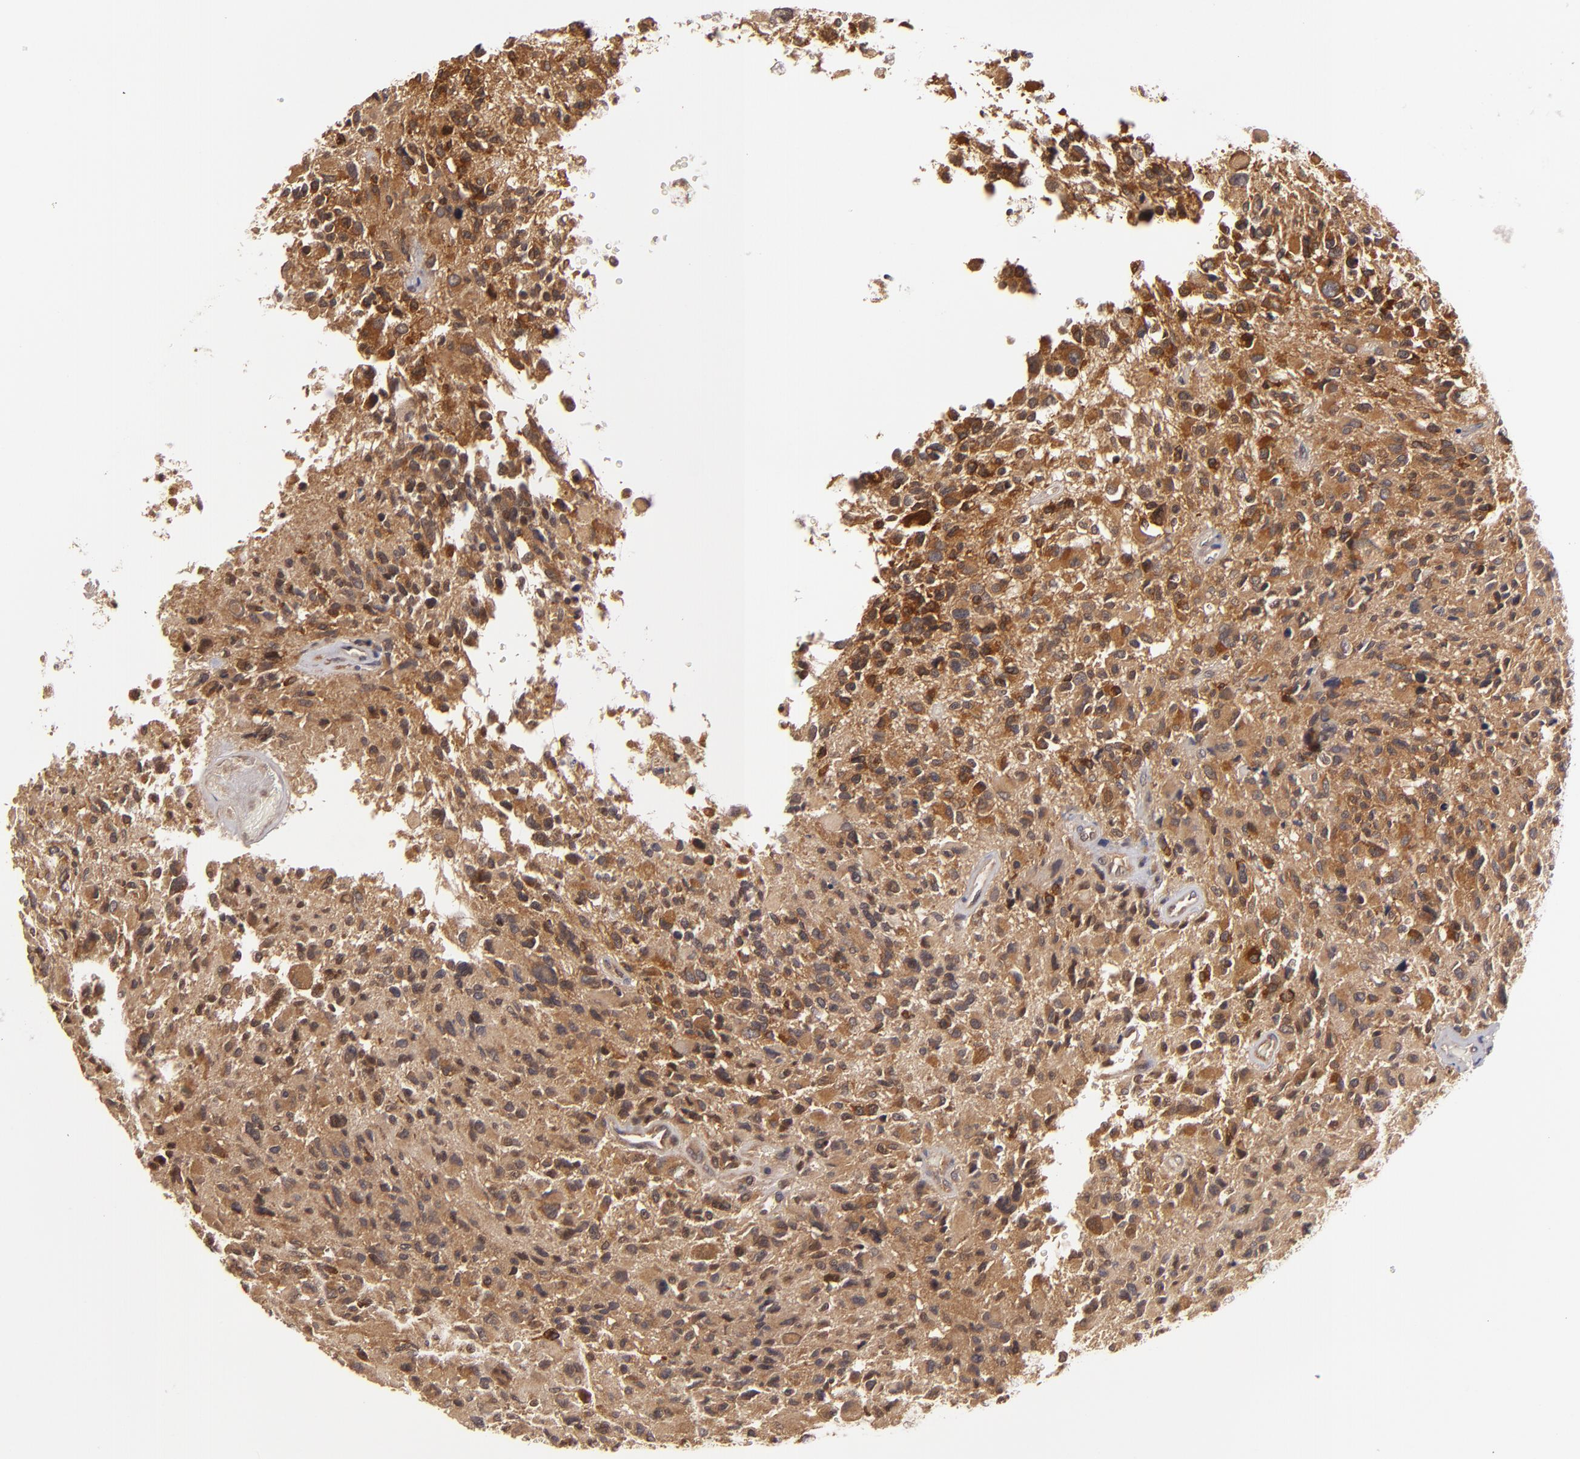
{"staining": {"intensity": "moderate", "quantity": "25%-75%", "location": "cytoplasmic/membranous"}, "tissue": "glioma", "cell_type": "Tumor cells", "image_type": "cancer", "snomed": [{"axis": "morphology", "description": "Glioma, malignant, High grade"}, {"axis": "topography", "description": "Brain"}], "caption": "A high-resolution micrograph shows immunohistochemistry staining of glioma, which demonstrates moderate cytoplasmic/membranous staining in approximately 25%-75% of tumor cells.", "gene": "MAPK3", "patient": {"sex": "male", "age": 69}}